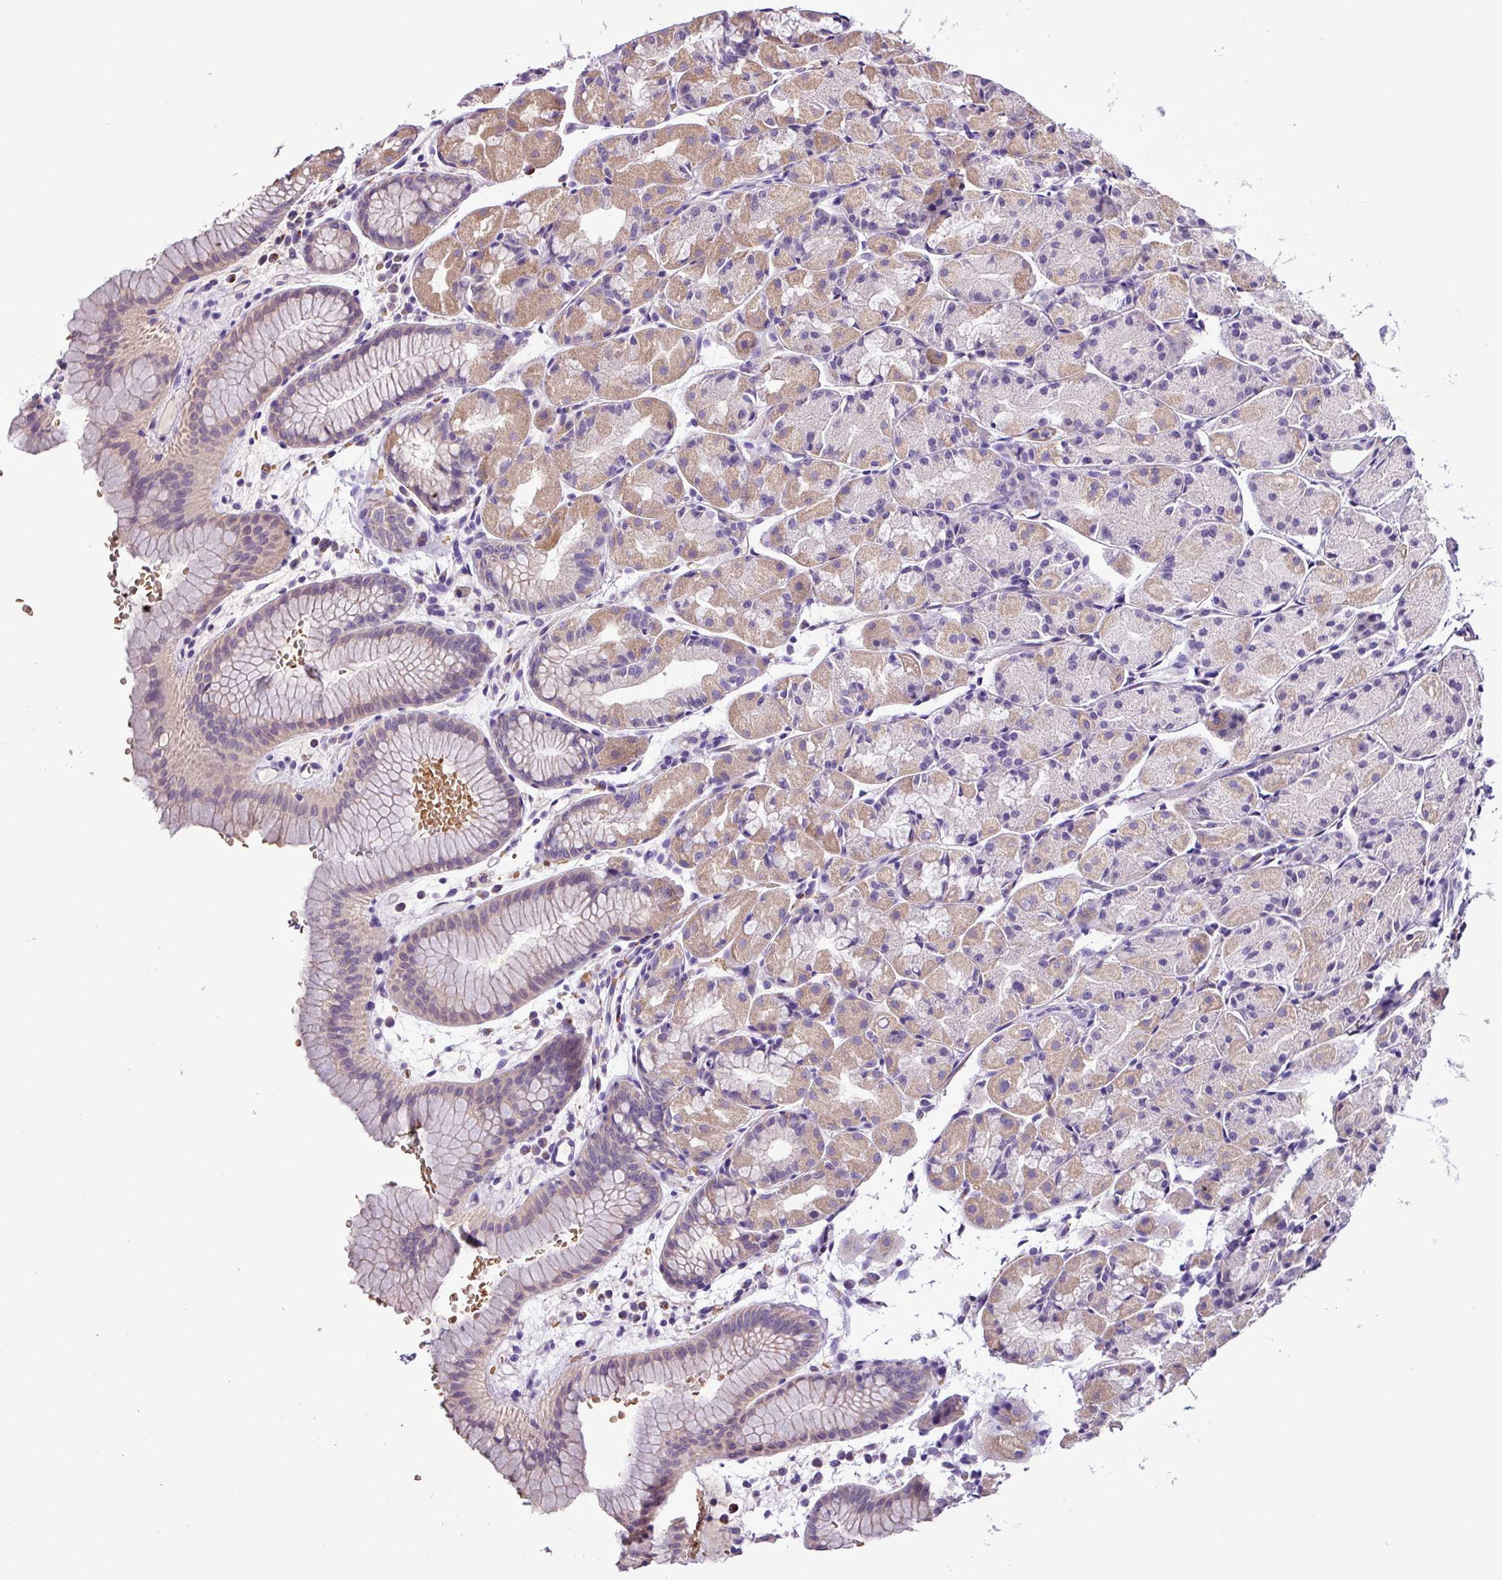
{"staining": {"intensity": "moderate", "quantity": "25%-75%", "location": "cytoplasmic/membranous"}, "tissue": "stomach", "cell_type": "Glandular cells", "image_type": "normal", "snomed": [{"axis": "morphology", "description": "Normal tissue, NOS"}, {"axis": "topography", "description": "Stomach, upper"}], "caption": "Immunohistochemical staining of normal stomach displays medium levels of moderate cytoplasmic/membranous staining in approximately 25%-75% of glandular cells. (IHC, brightfield microscopy, high magnification).", "gene": "MGAT4B", "patient": {"sex": "male", "age": 47}}